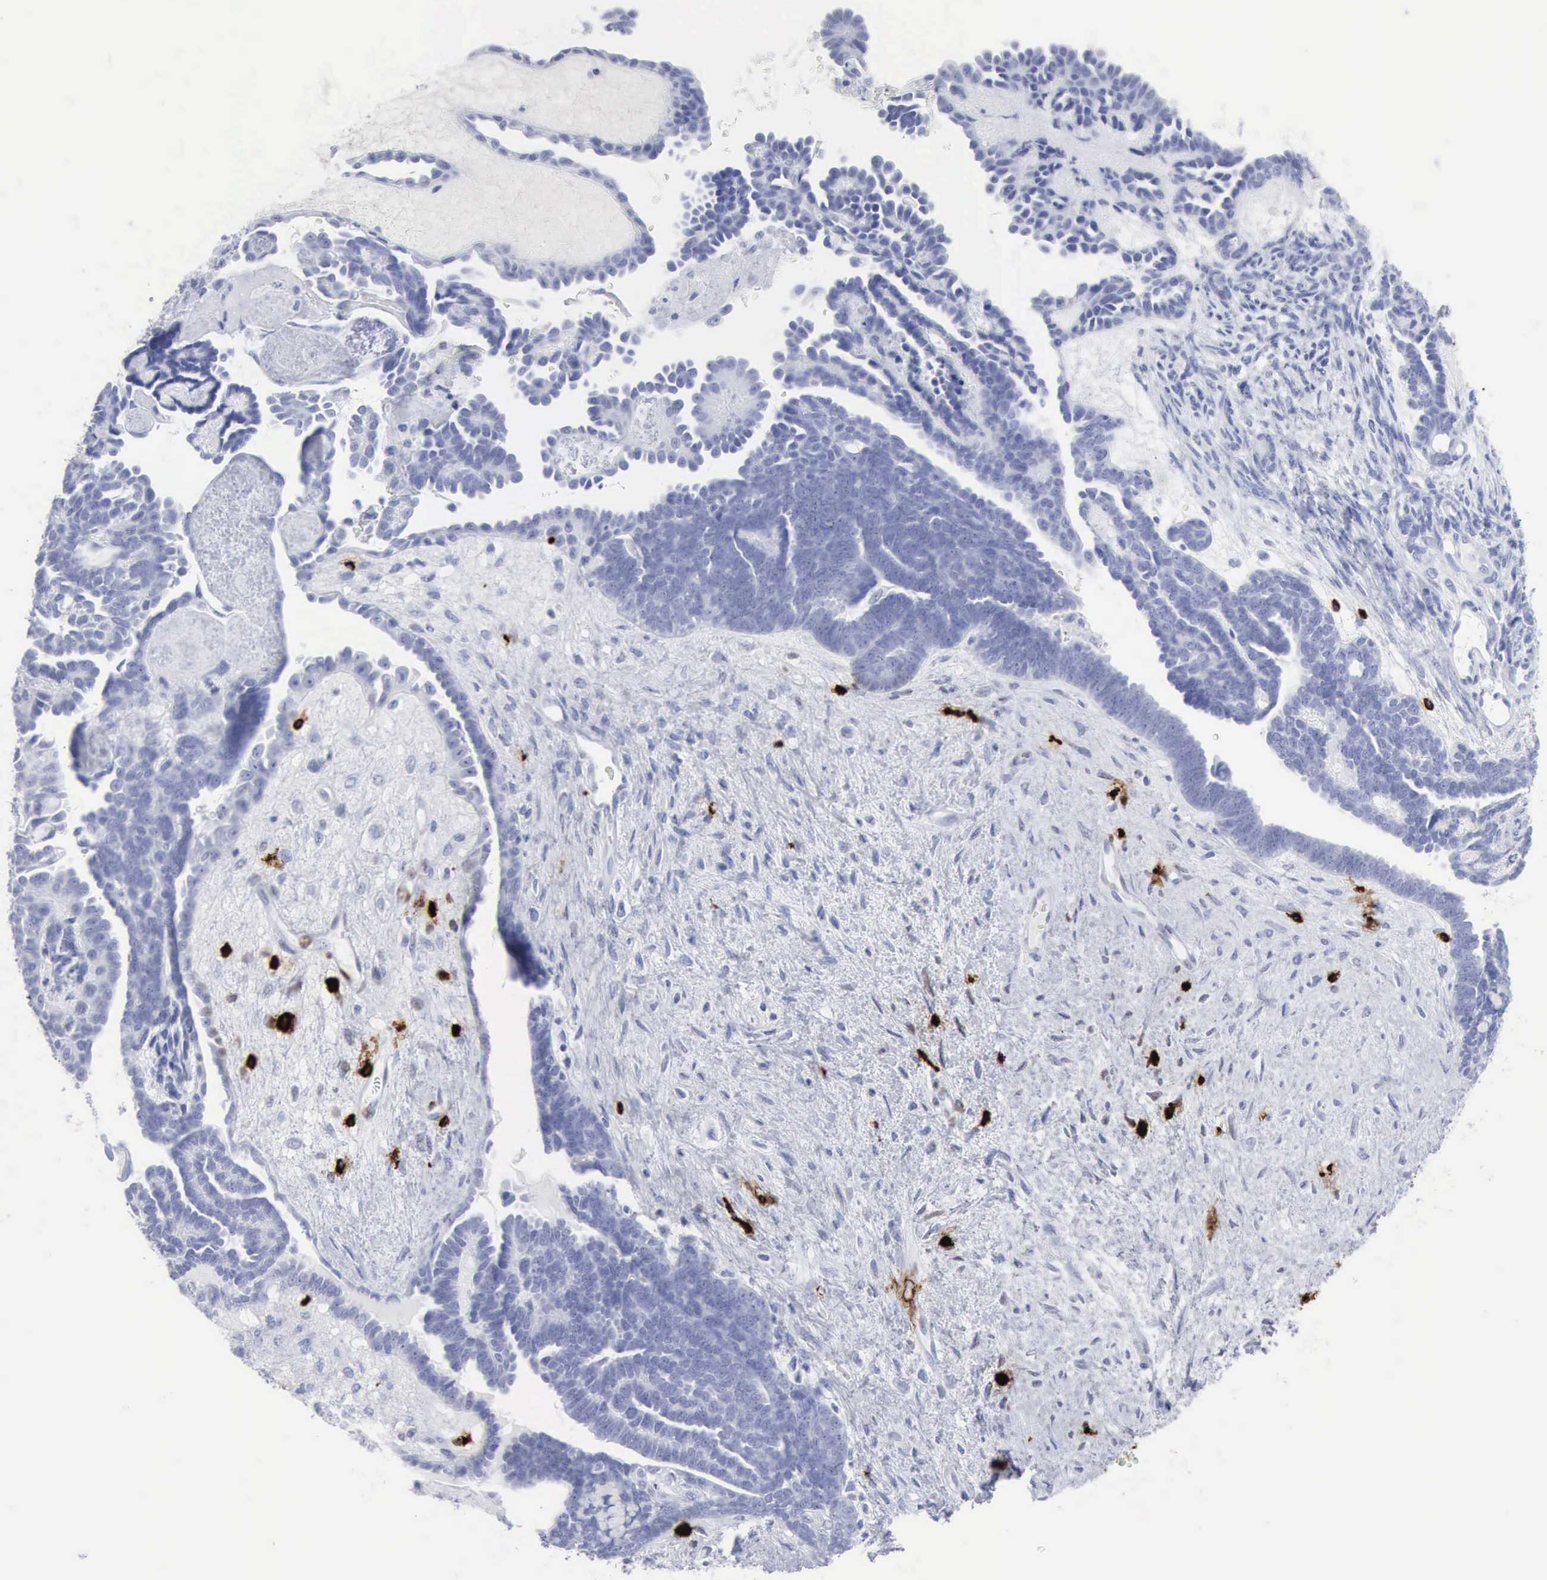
{"staining": {"intensity": "negative", "quantity": "none", "location": "none"}, "tissue": "endometrial cancer", "cell_type": "Tumor cells", "image_type": "cancer", "snomed": [{"axis": "morphology", "description": "Neoplasm, malignant, NOS"}, {"axis": "topography", "description": "Endometrium"}], "caption": "The histopathology image displays no significant expression in tumor cells of endometrial cancer (neoplasm (malignant)). Brightfield microscopy of immunohistochemistry (IHC) stained with DAB (brown) and hematoxylin (blue), captured at high magnification.", "gene": "CMA1", "patient": {"sex": "female", "age": 74}}